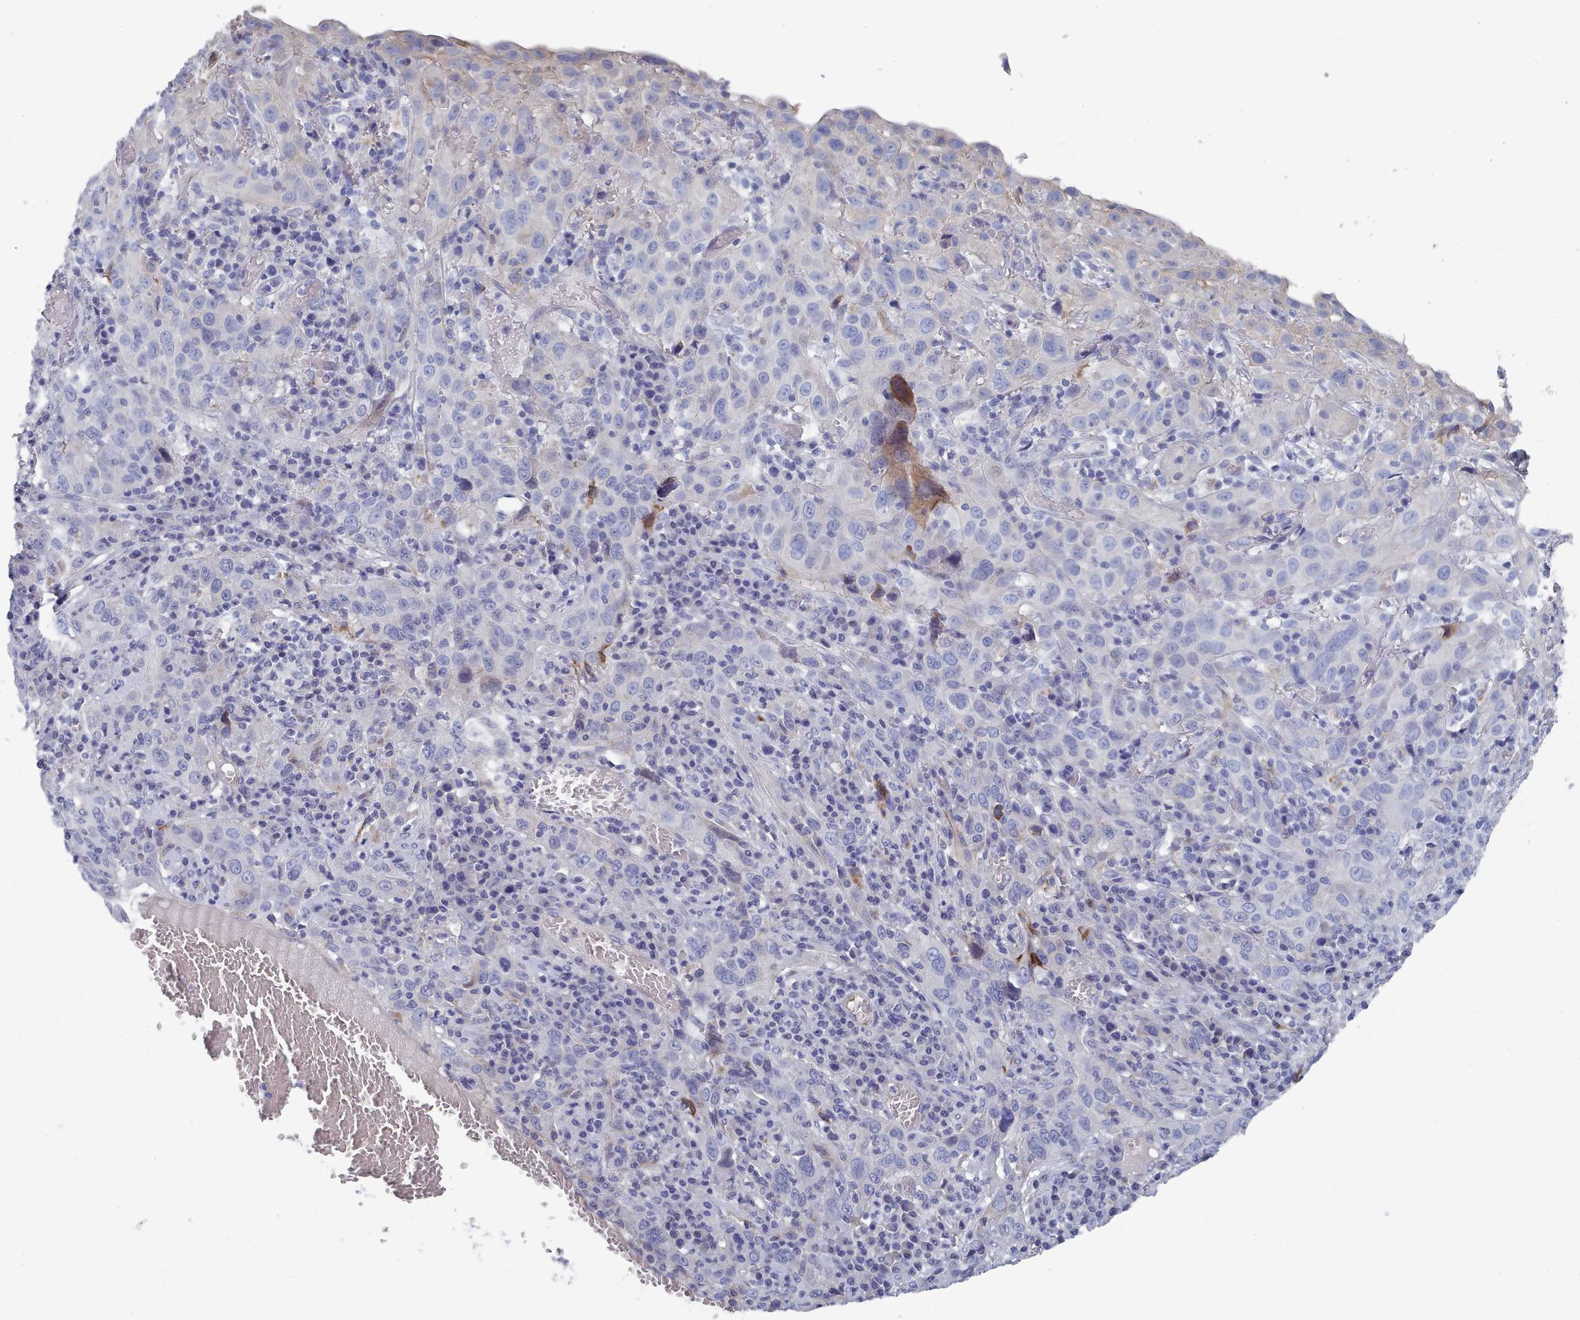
{"staining": {"intensity": "strong", "quantity": "<25%", "location": "cytoplasmic/membranous"}, "tissue": "cervical cancer", "cell_type": "Tumor cells", "image_type": "cancer", "snomed": [{"axis": "morphology", "description": "Squamous cell carcinoma, NOS"}, {"axis": "topography", "description": "Cervix"}], "caption": "DAB immunohistochemical staining of human cervical squamous cell carcinoma shows strong cytoplasmic/membranous protein expression in approximately <25% of tumor cells.", "gene": "PDE4C", "patient": {"sex": "female", "age": 46}}